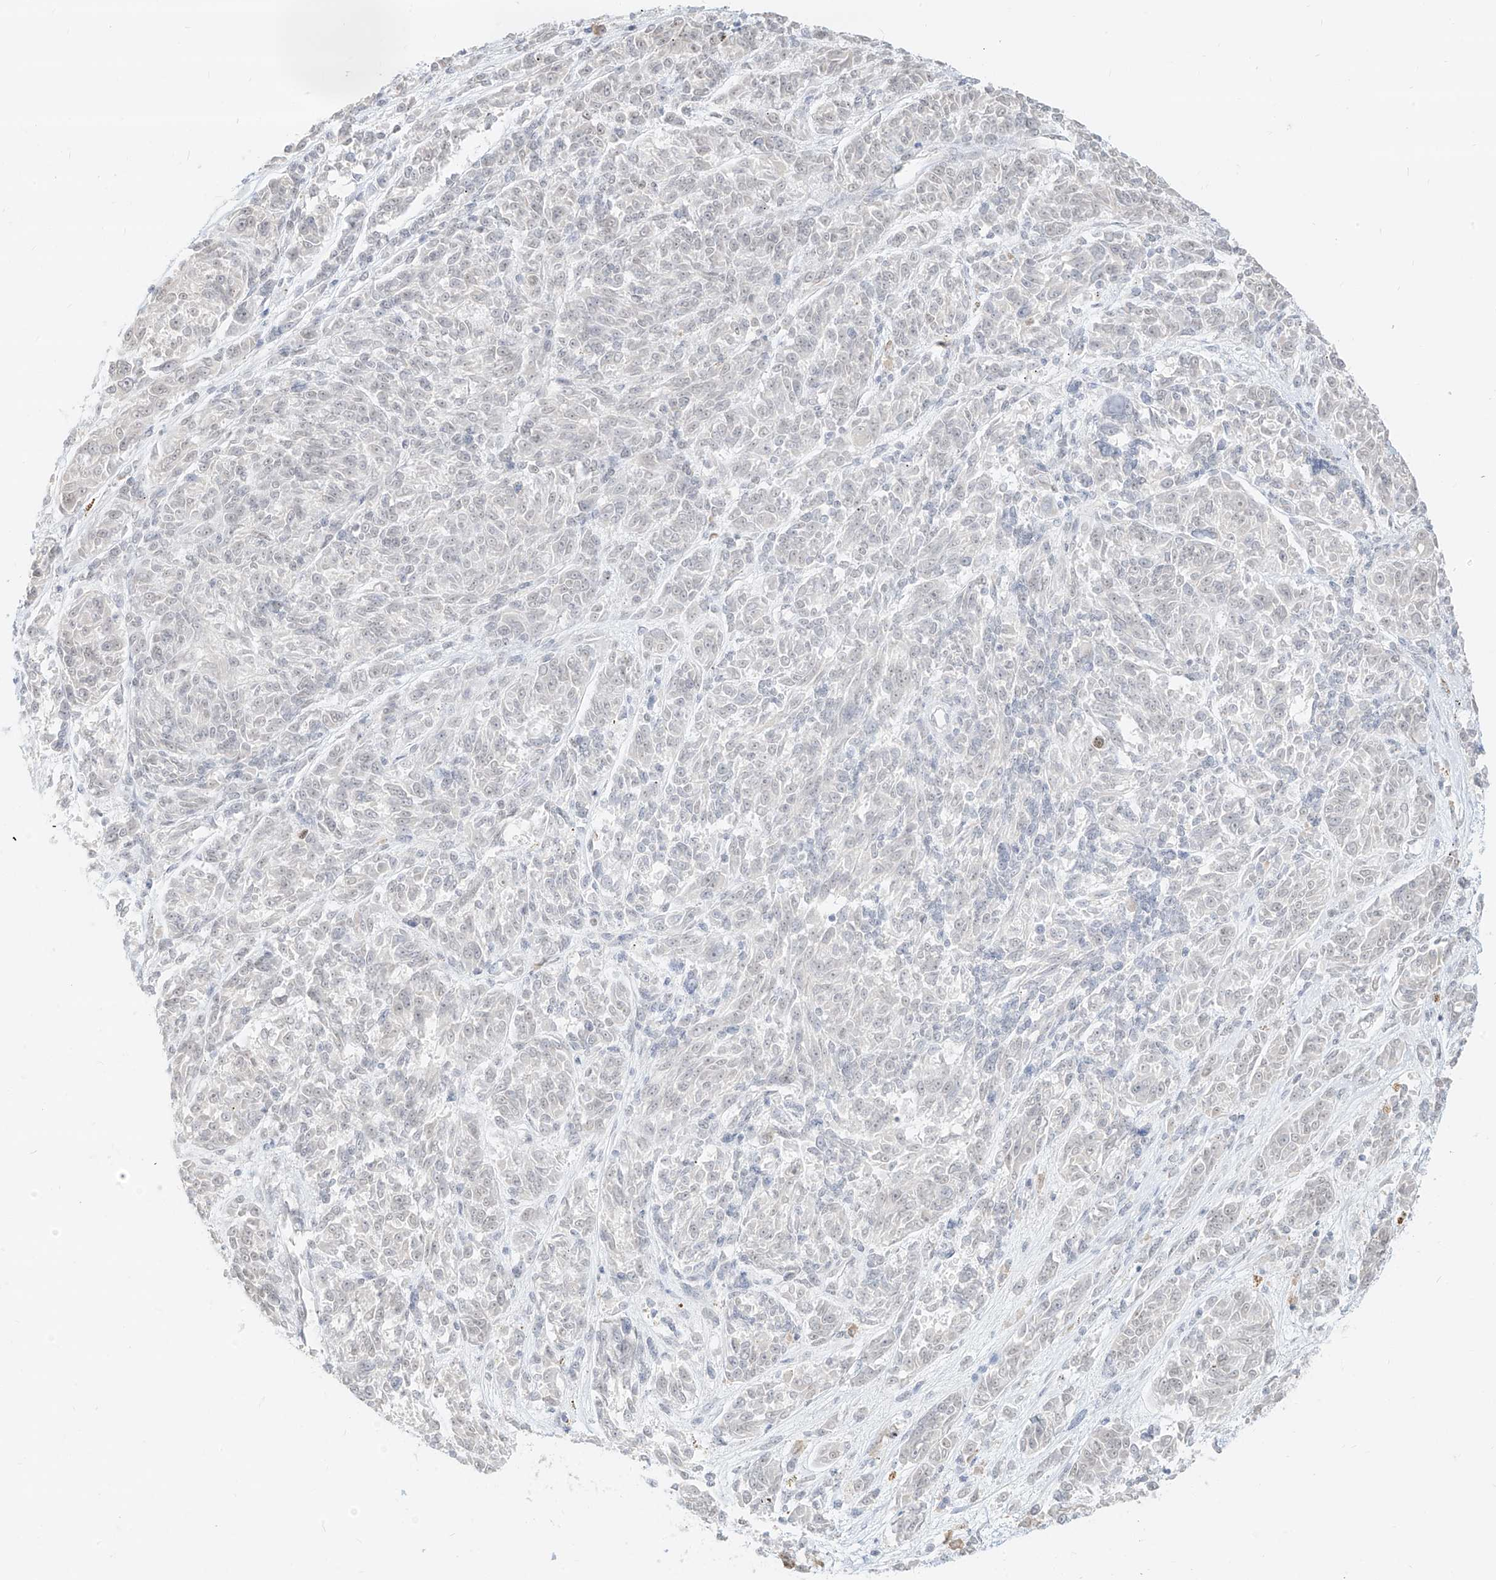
{"staining": {"intensity": "weak", "quantity": "<25%", "location": "nuclear"}, "tissue": "melanoma", "cell_type": "Tumor cells", "image_type": "cancer", "snomed": [{"axis": "morphology", "description": "Malignant melanoma, NOS"}, {"axis": "topography", "description": "Skin"}], "caption": "Malignant melanoma was stained to show a protein in brown. There is no significant positivity in tumor cells. (Stains: DAB (3,3'-diaminobenzidine) immunohistochemistry with hematoxylin counter stain, Microscopy: brightfield microscopy at high magnification).", "gene": "SUPT5H", "patient": {"sex": "male", "age": 53}}